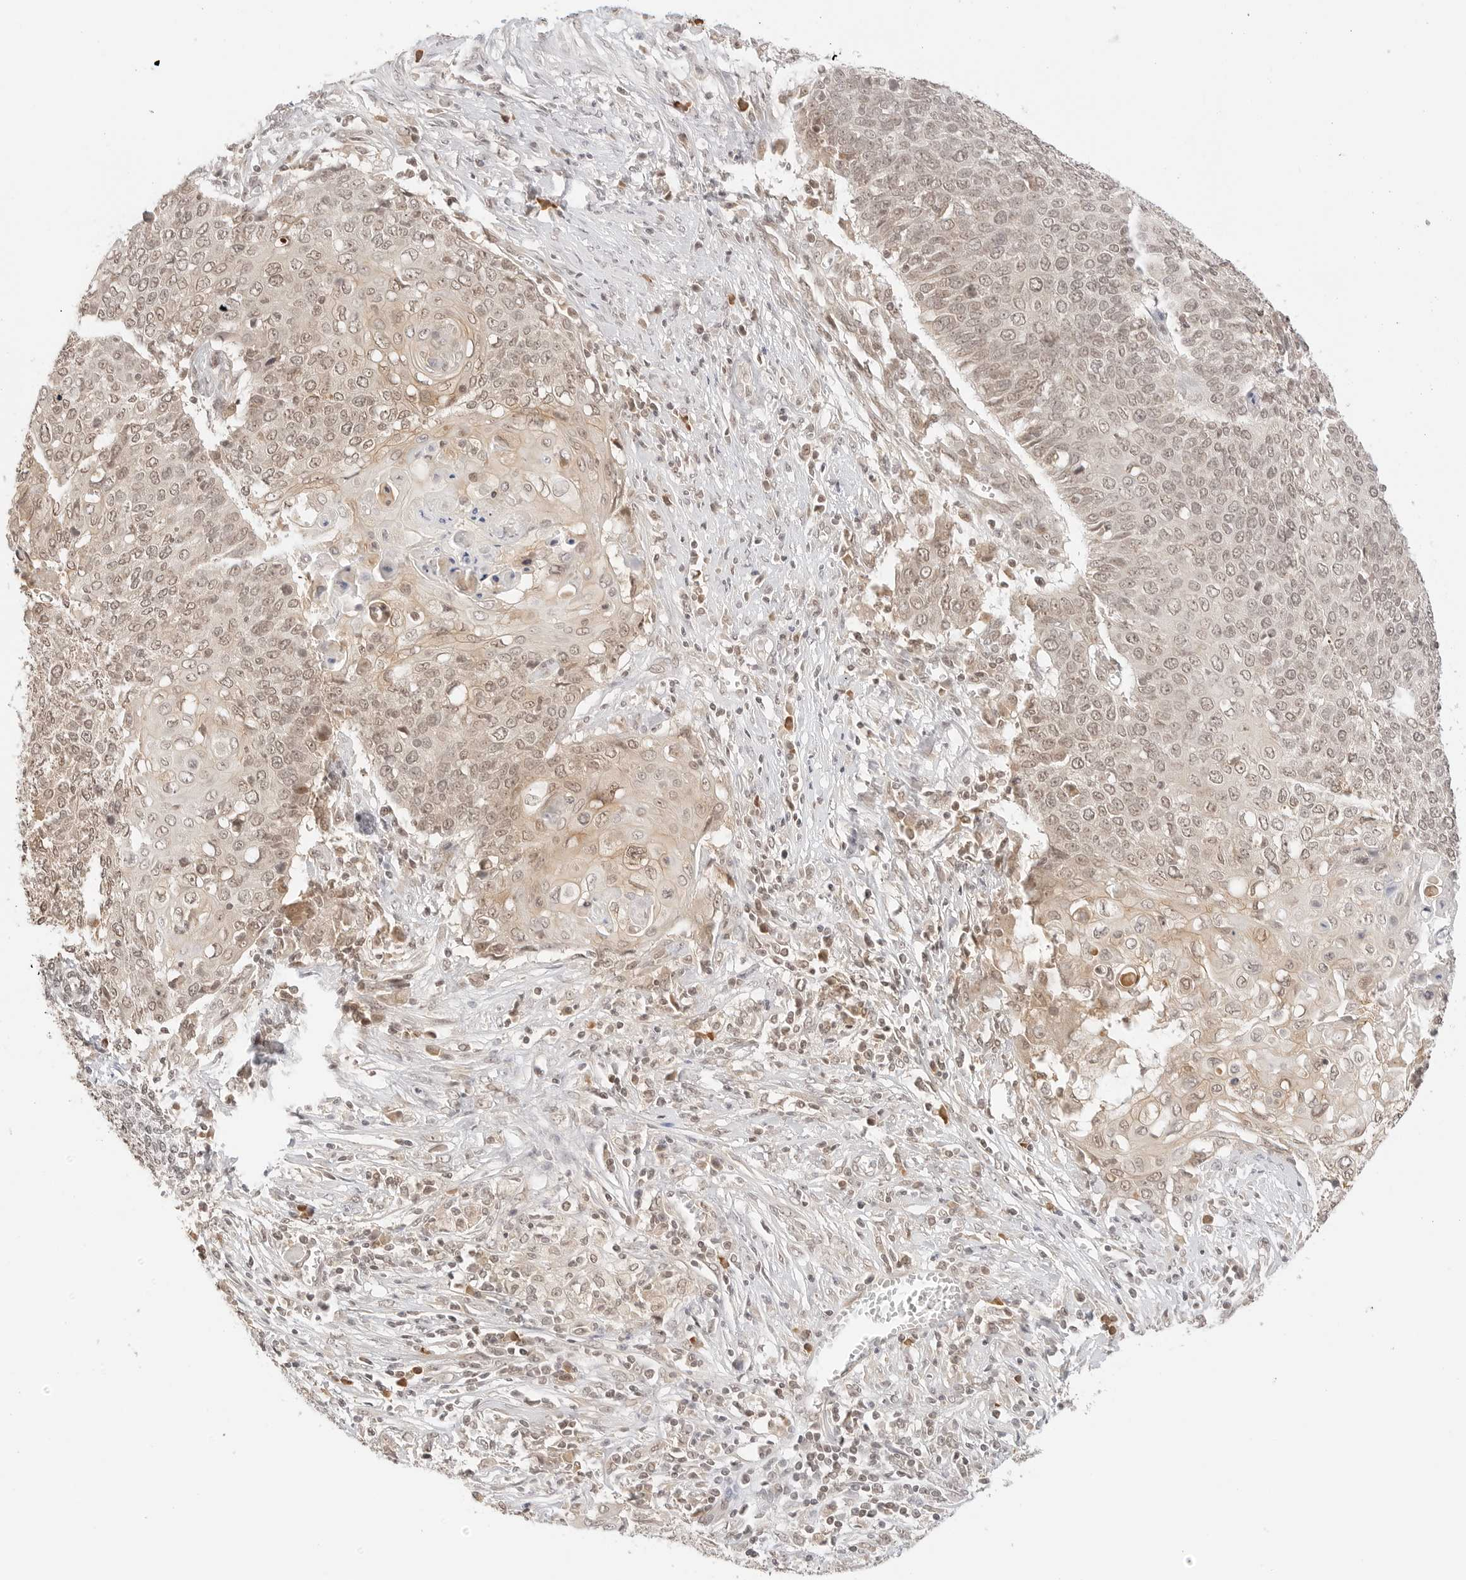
{"staining": {"intensity": "weak", "quantity": ">75%", "location": "cytoplasmic/membranous,nuclear"}, "tissue": "cervical cancer", "cell_type": "Tumor cells", "image_type": "cancer", "snomed": [{"axis": "morphology", "description": "Squamous cell carcinoma, NOS"}, {"axis": "topography", "description": "Cervix"}], "caption": "Immunohistochemistry photomicrograph of human cervical squamous cell carcinoma stained for a protein (brown), which exhibits low levels of weak cytoplasmic/membranous and nuclear staining in approximately >75% of tumor cells.", "gene": "SEPTIN4", "patient": {"sex": "female", "age": 39}}